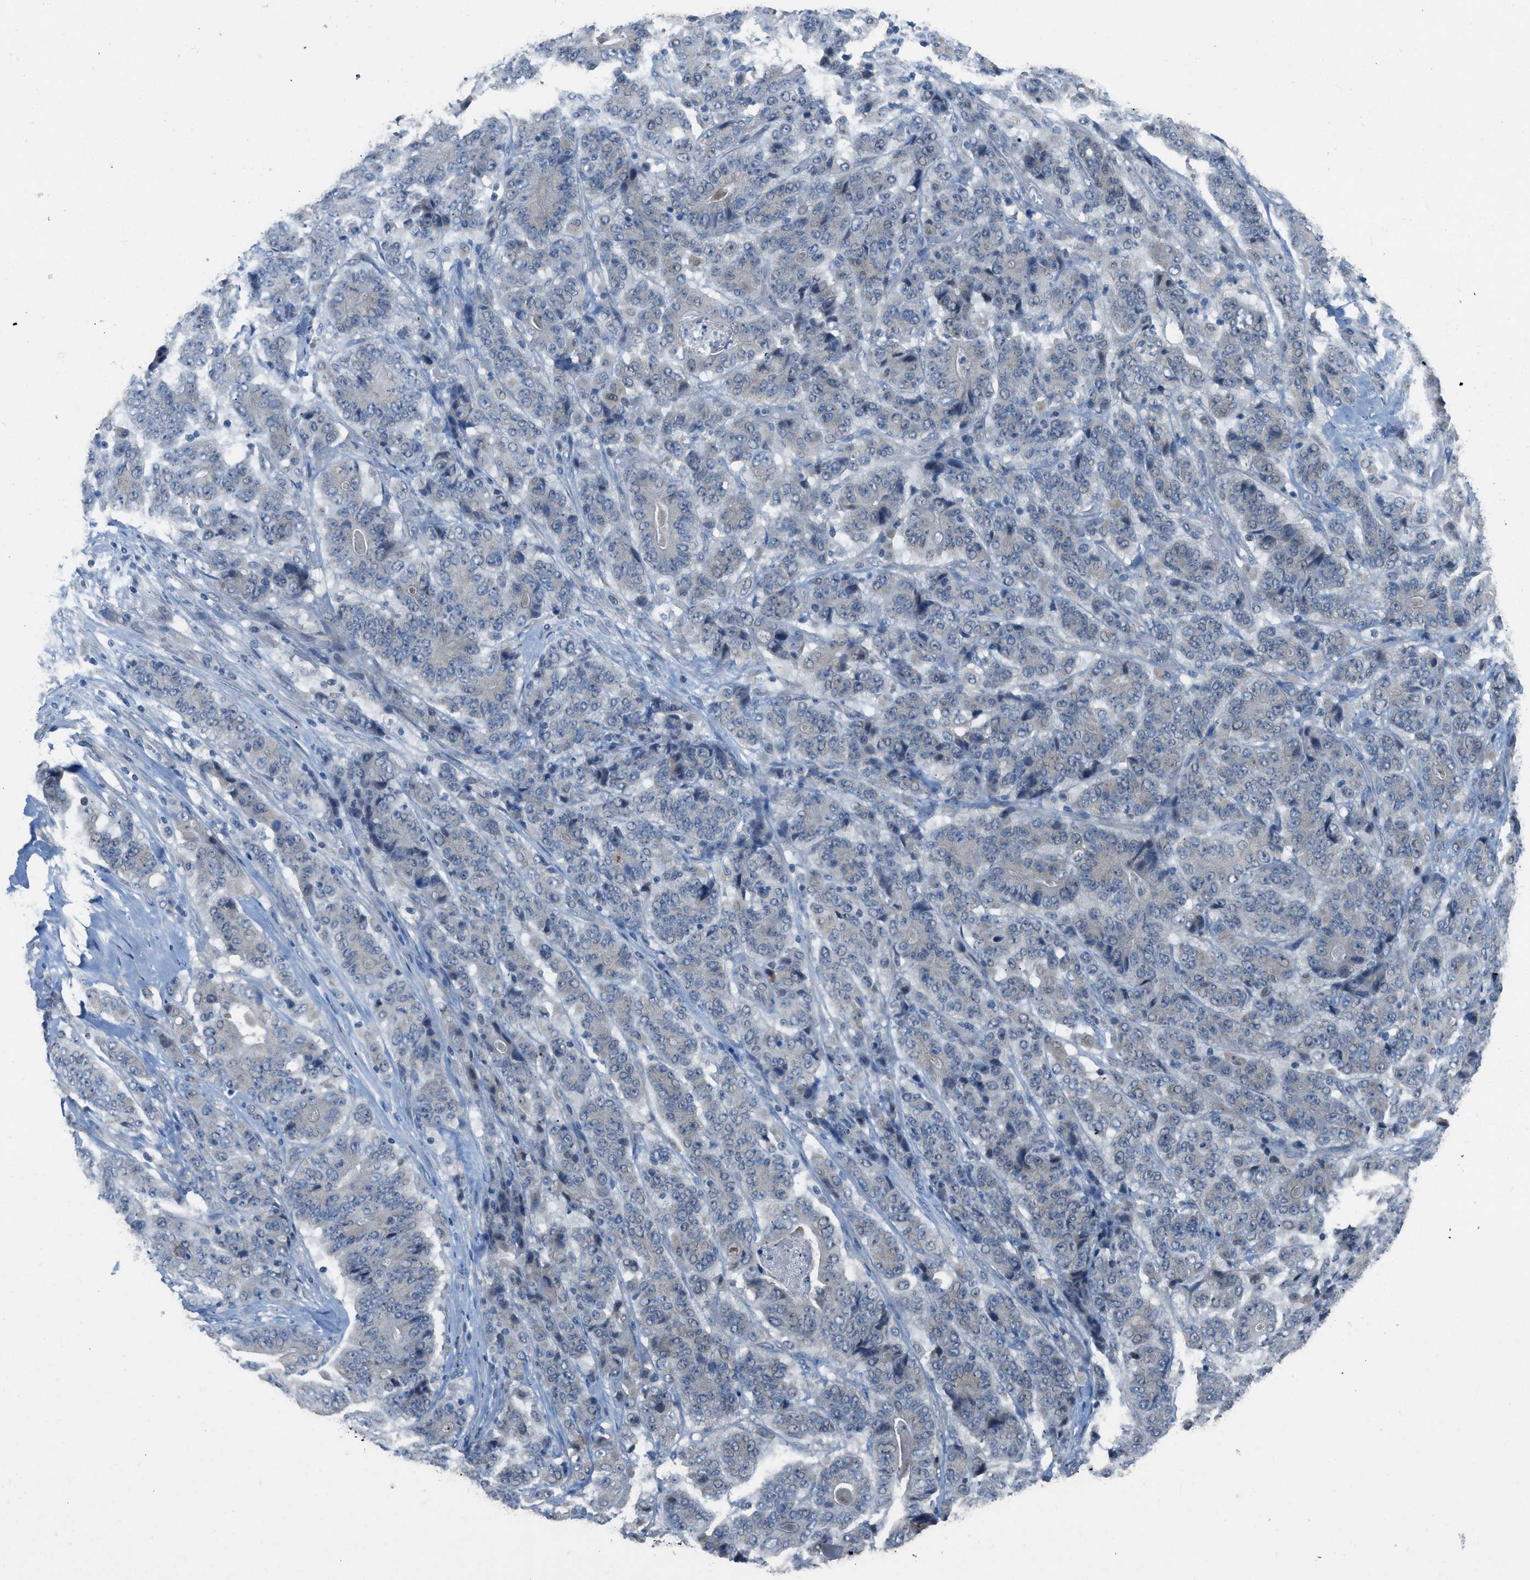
{"staining": {"intensity": "weak", "quantity": "<25%", "location": "cytoplasmic/membranous"}, "tissue": "stomach cancer", "cell_type": "Tumor cells", "image_type": "cancer", "snomed": [{"axis": "morphology", "description": "Adenocarcinoma, NOS"}, {"axis": "topography", "description": "Stomach"}], "caption": "There is no significant expression in tumor cells of adenocarcinoma (stomach).", "gene": "TIMD4", "patient": {"sex": "female", "age": 73}}